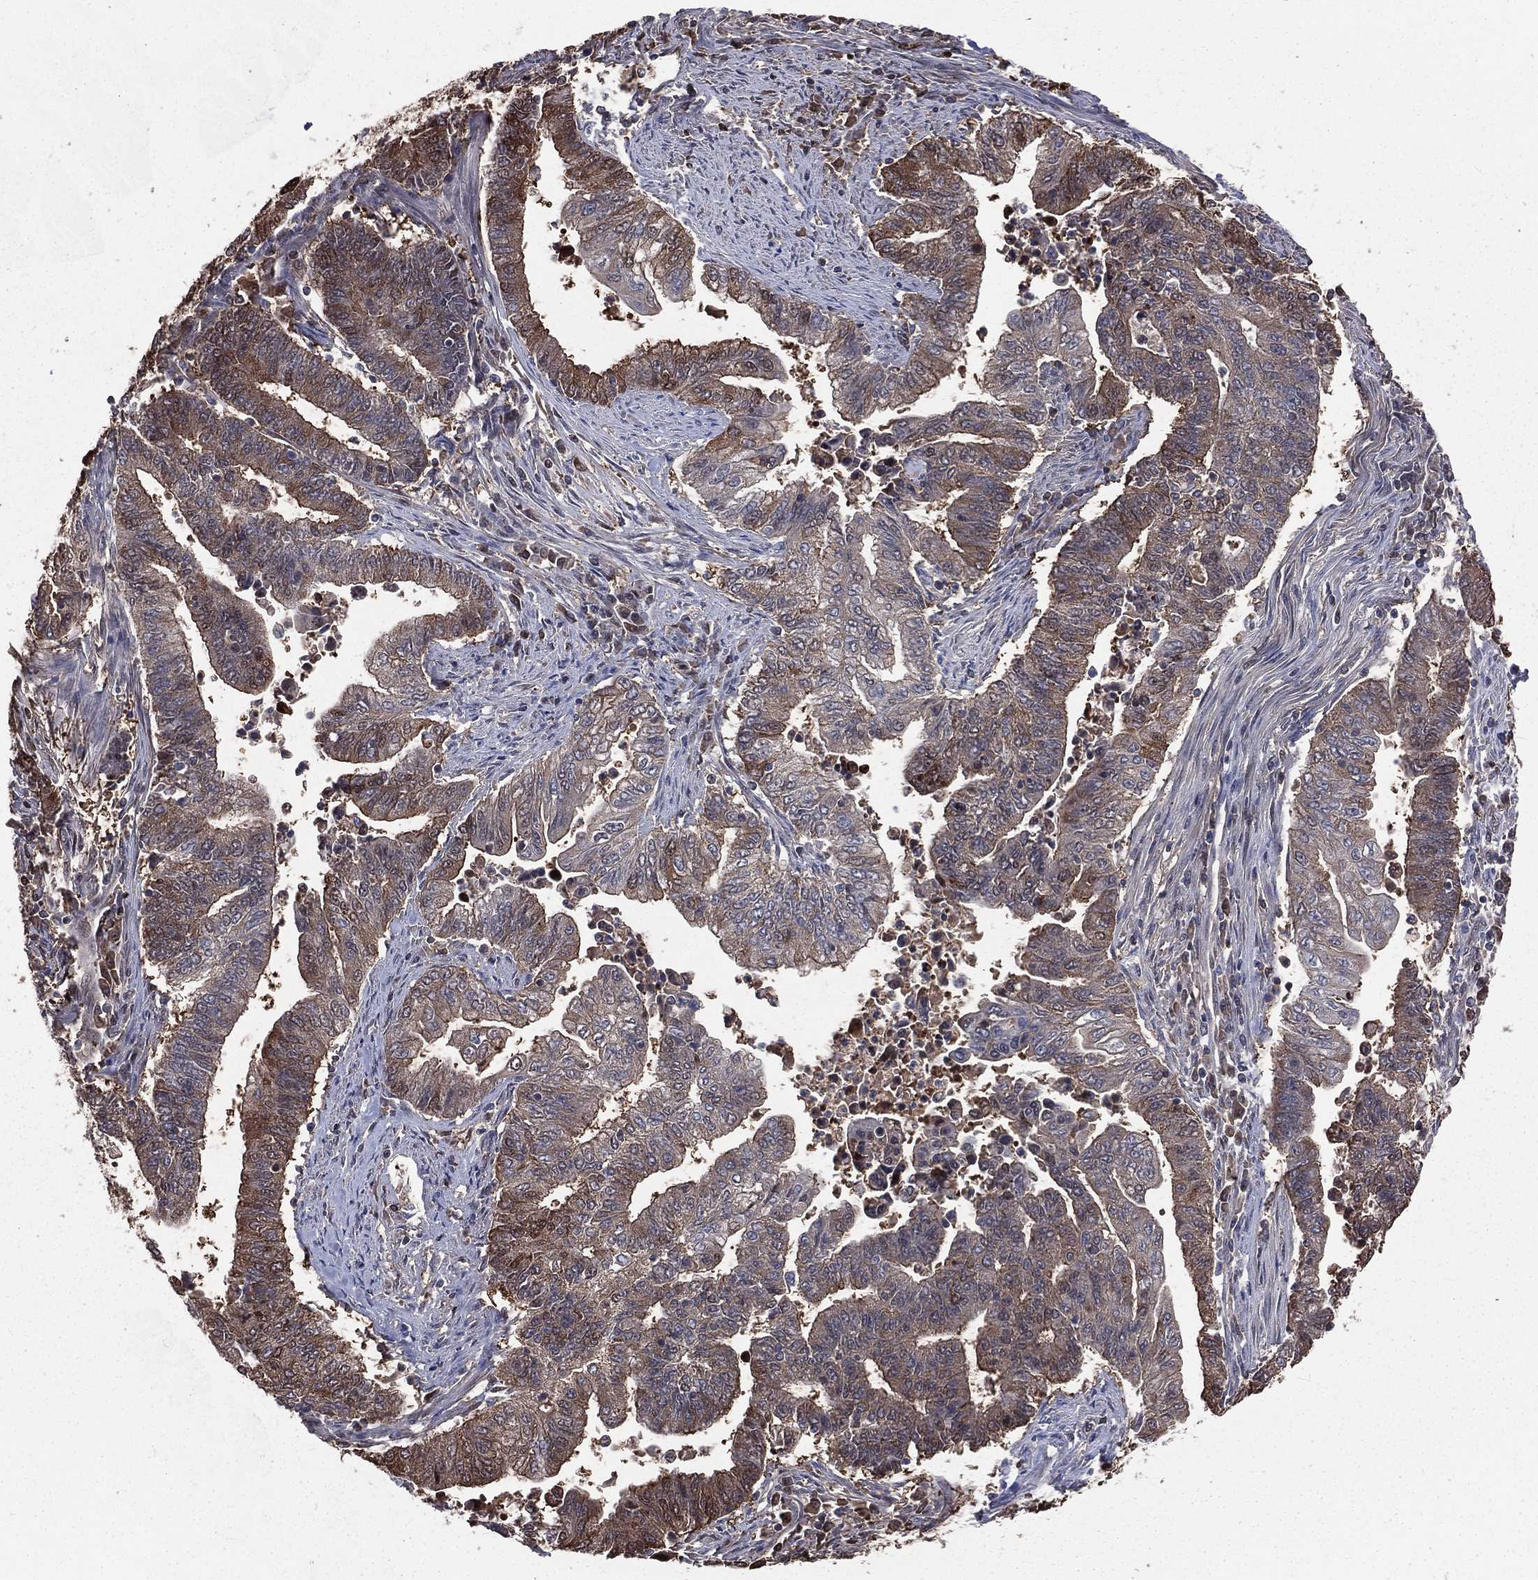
{"staining": {"intensity": "moderate", "quantity": ">75%", "location": "cytoplasmic/membranous"}, "tissue": "endometrial cancer", "cell_type": "Tumor cells", "image_type": "cancer", "snomed": [{"axis": "morphology", "description": "Adenocarcinoma, NOS"}, {"axis": "topography", "description": "Uterus"}, {"axis": "topography", "description": "Endometrium"}], "caption": "Human endometrial cancer (adenocarcinoma) stained for a protein (brown) demonstrates moderate cytoplasmic/membranous positive expression in about >75% of tumor cells.", "gene": "TBC1D2", "patient": {"sex": "female", "age": 54}}